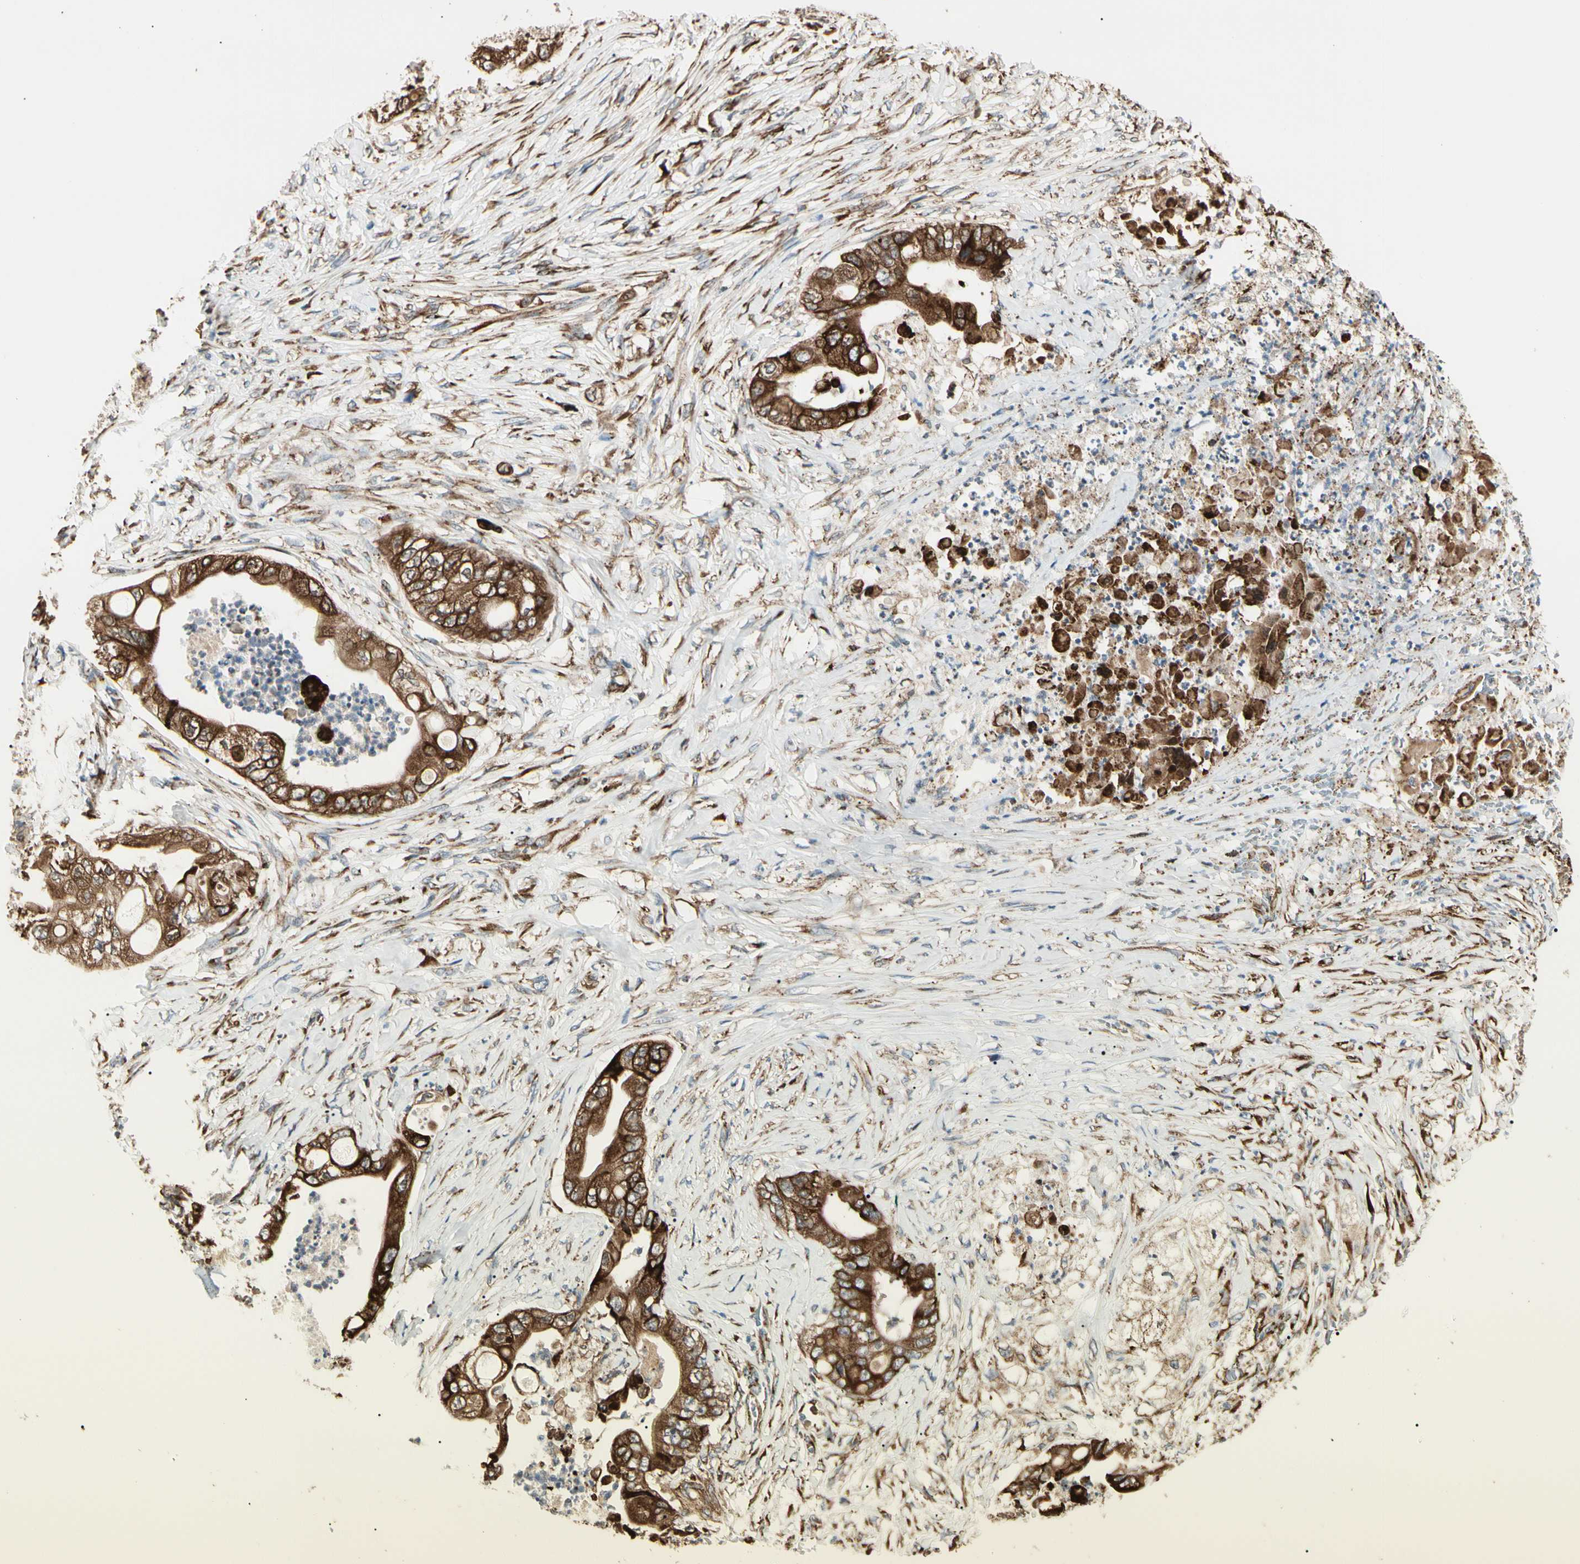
{"staining": {"intensity": "strong", "quantity": ">75%", "location": "cytoplasmic/membranous"}, "tissue": "stomach cancer", "cell_type": "Tumor cells", "image_type": "cancer", "snomed": [{"axis": "morphology", "description": "Adenocarcinoma, NOS"}, {"axis": "topography", "description": "Stomach"}], "caption": "The immunohistochemical stain shows strong cytoplasmic/membranous expression in tumor cells of stomach adenocarcinoma tissue.", "gene": "HSP90B1", "patient": {"sex": "female", "age": 73}}